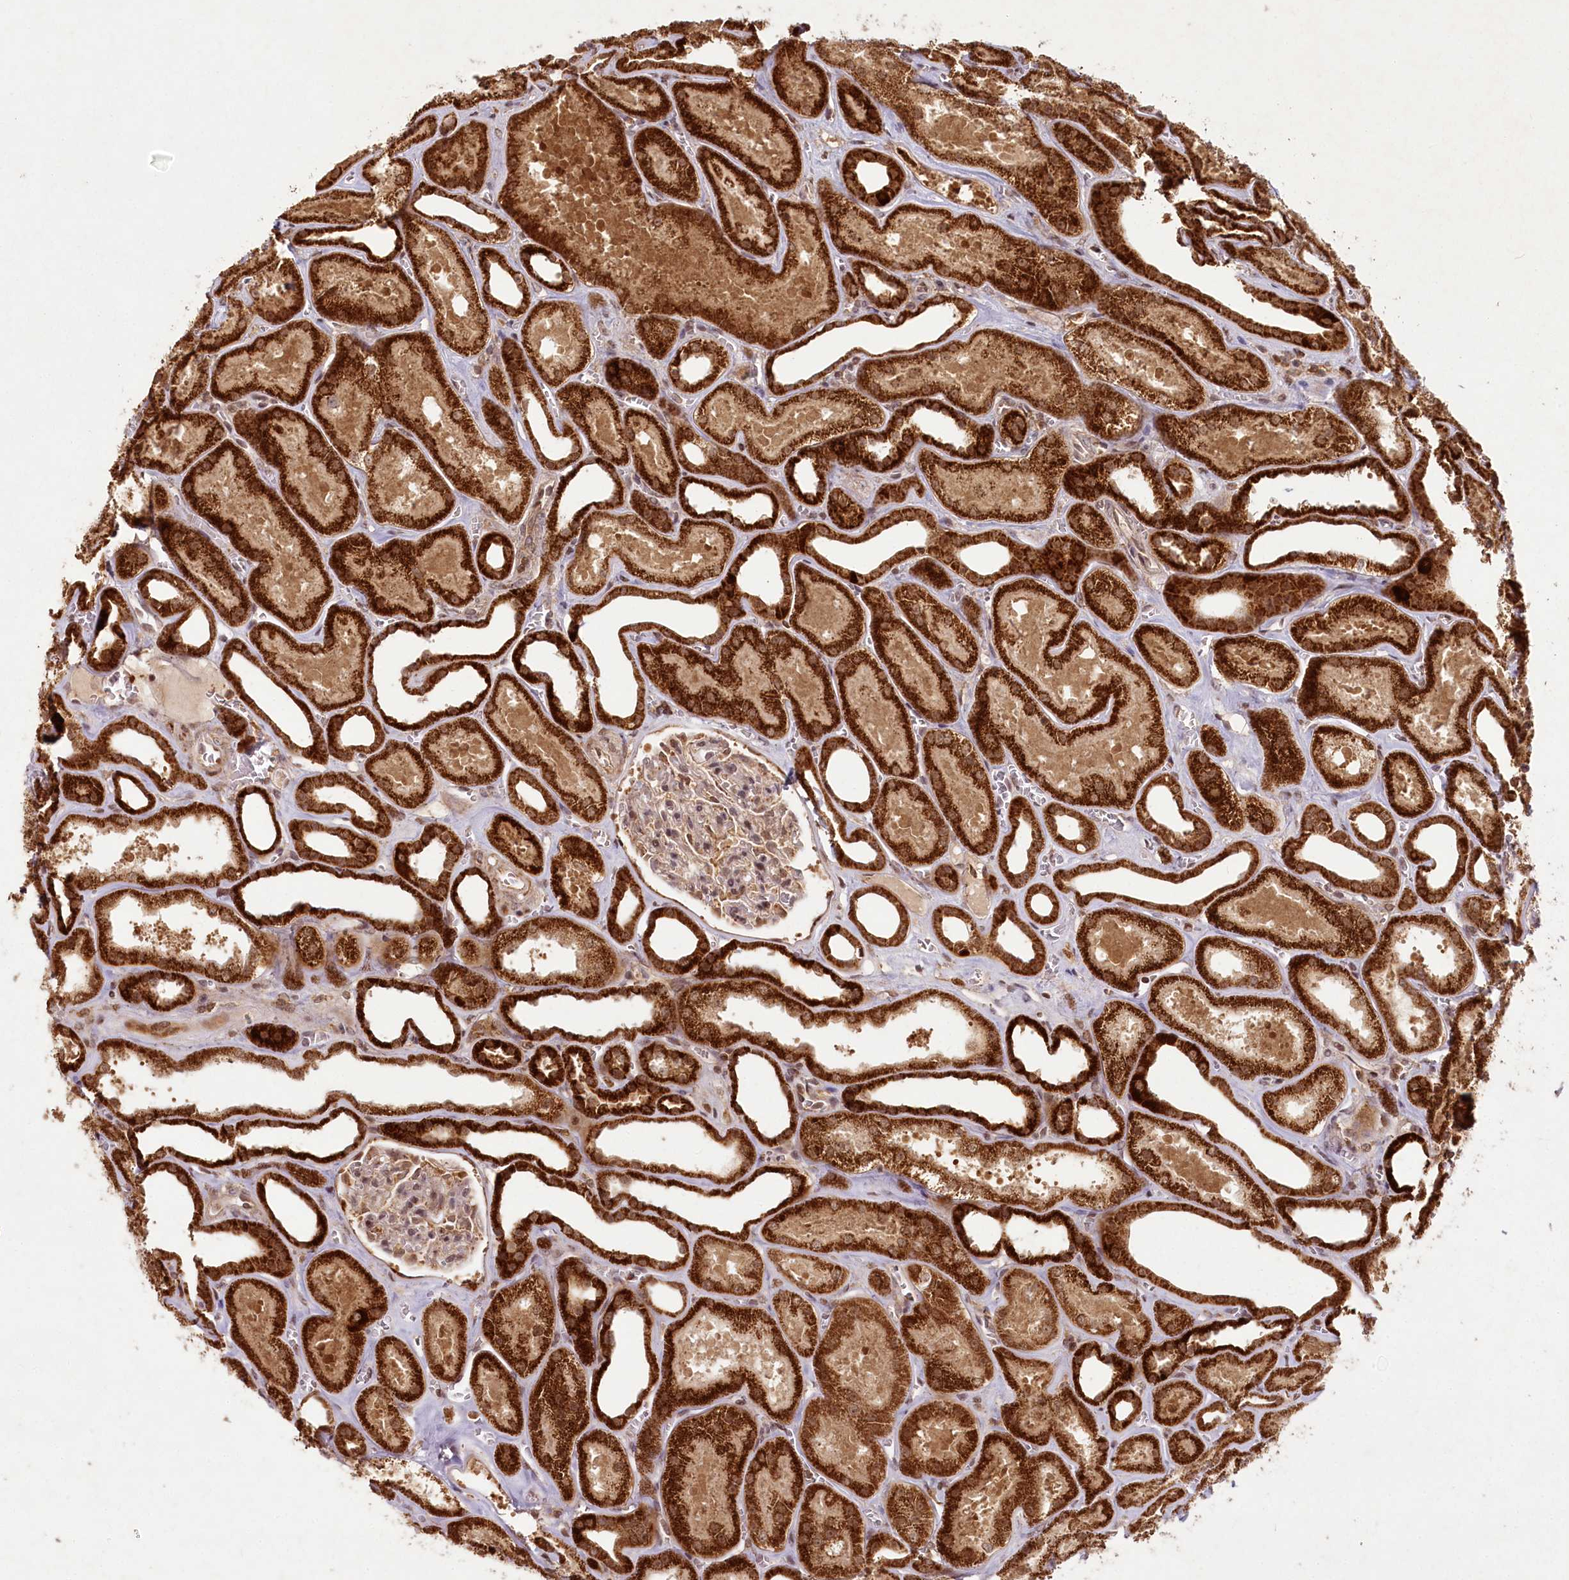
{"staining": {"intensity": "moderate", "quantity": "25%-75%", "location": "cytoplasmic/membranous,nuclear"}, "tissue": "kidney", "cell_type": "Cells in glomeruli", "image_type": "normal", "snomed": [{"axis": "morphology", "description": "Normal tissue, NOS"}, {"axis": "morphology", "description": "Adenocarcinoma, NOS"}, {"axis": "topography", "description": "Kidney"}], "caption": "IHC (DAB (3,3'-diaminobenzidine)) staining of normal kidney displays moderate cytoplasmic/membranous,nuclear protein staining in approximately 25%-75% of cells in glomeruli. (Brightfield microscopy of DAB IHC at high magnification).", "gene": "MICU1", "patient": {"sex": "female", "age": 68}}